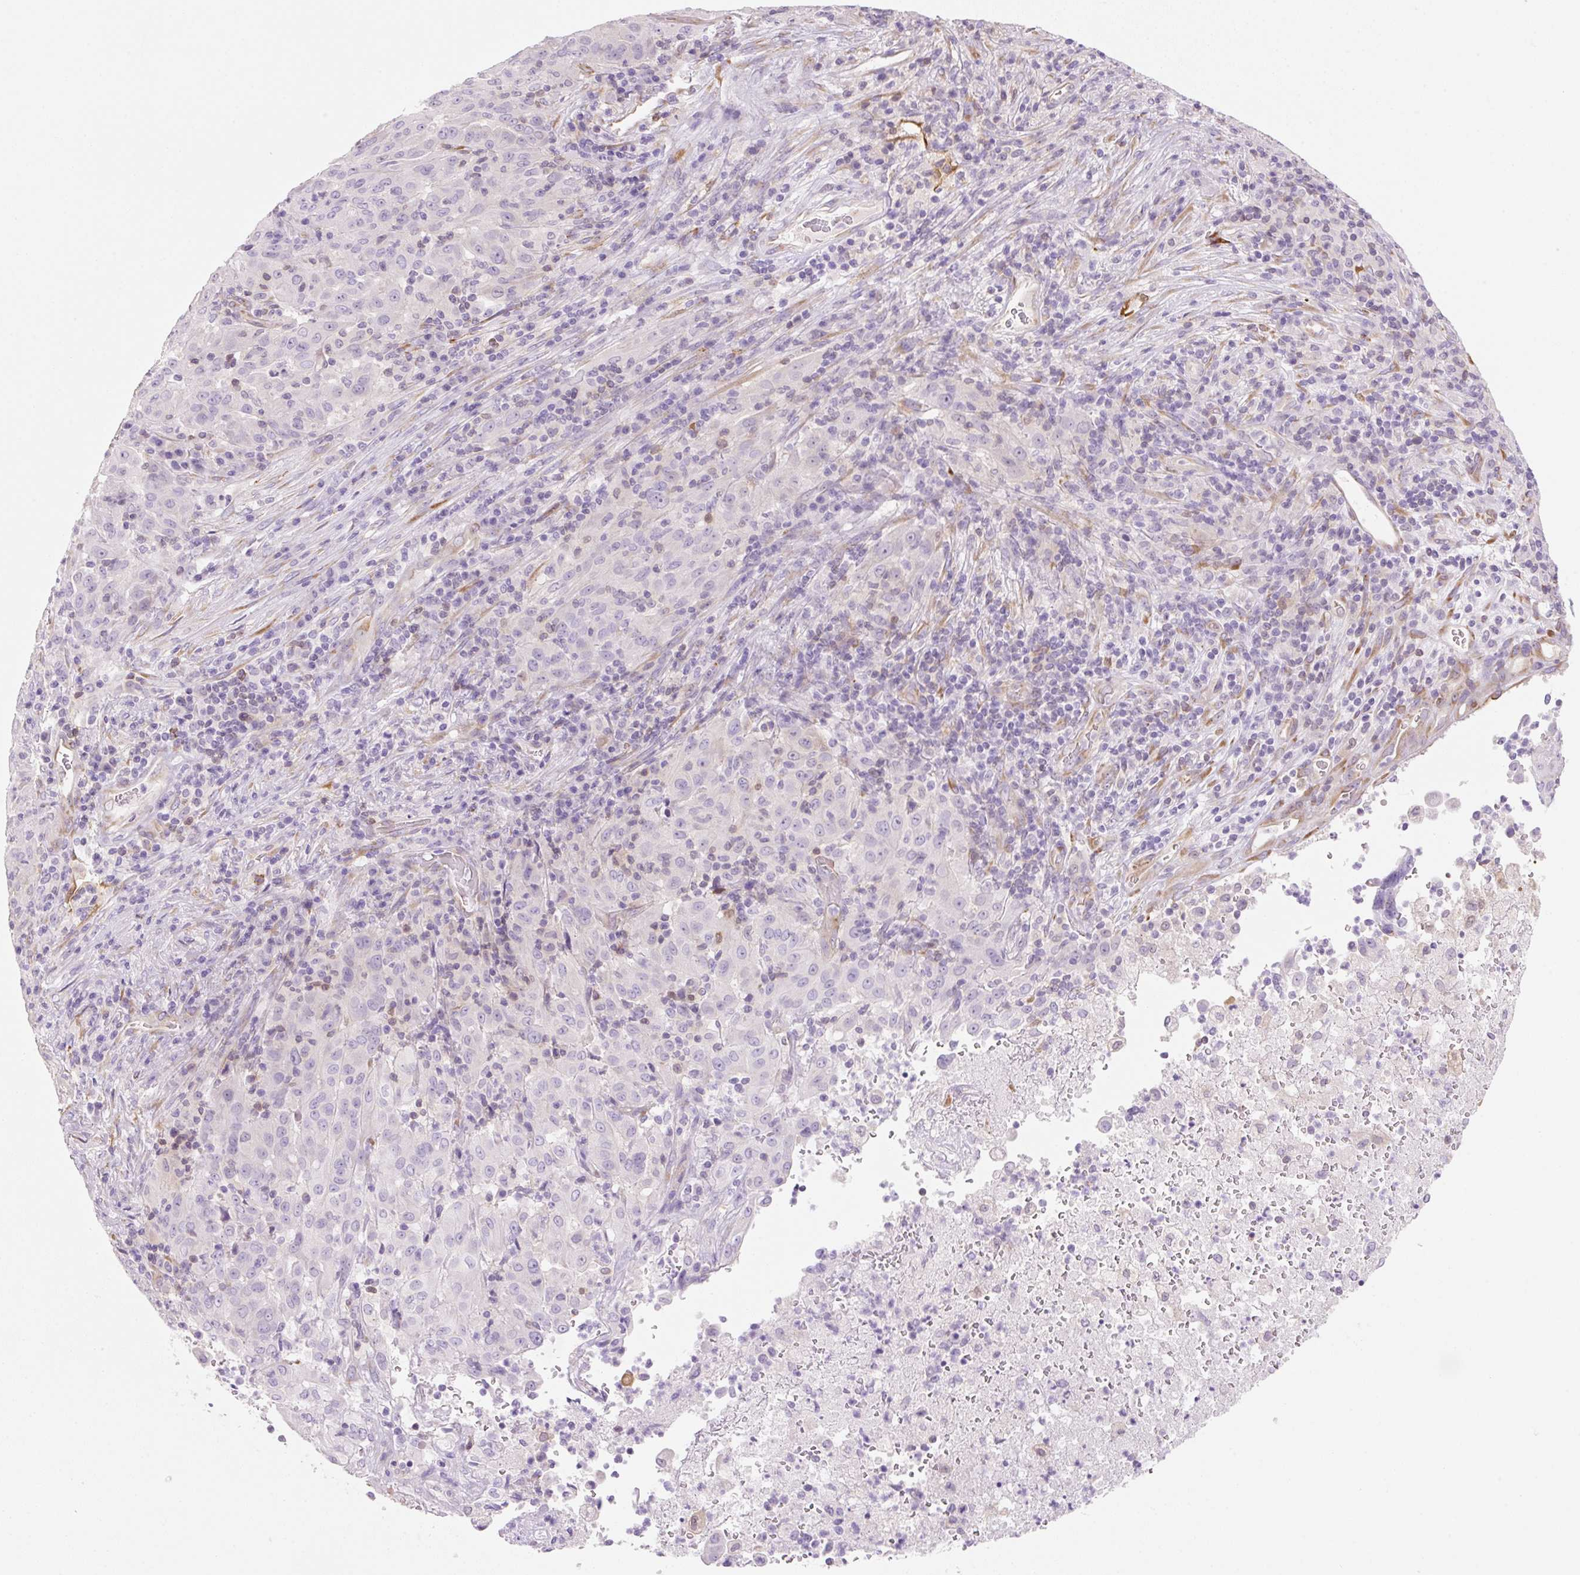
{"staining": {"intensity": "negative", "quantity": "none", "location": "none"}, "tissue": "pancreatic cancer", "cell_type": "Tumor cells", "image_type": "cancer", "snomed": [{"axis": "morphology", "description": "Adenocarcinoma, NOS"}, {"axis": "topography", "description": "Pancreas"}], "caption": "This is an immunohistochemistry (IHC) histopathology image of pancreatic cancer (adenocarcinoma). There is no expression in tumor cells.", "gene": "FABP5", "patient": {"sex": "male", "age": 63}}